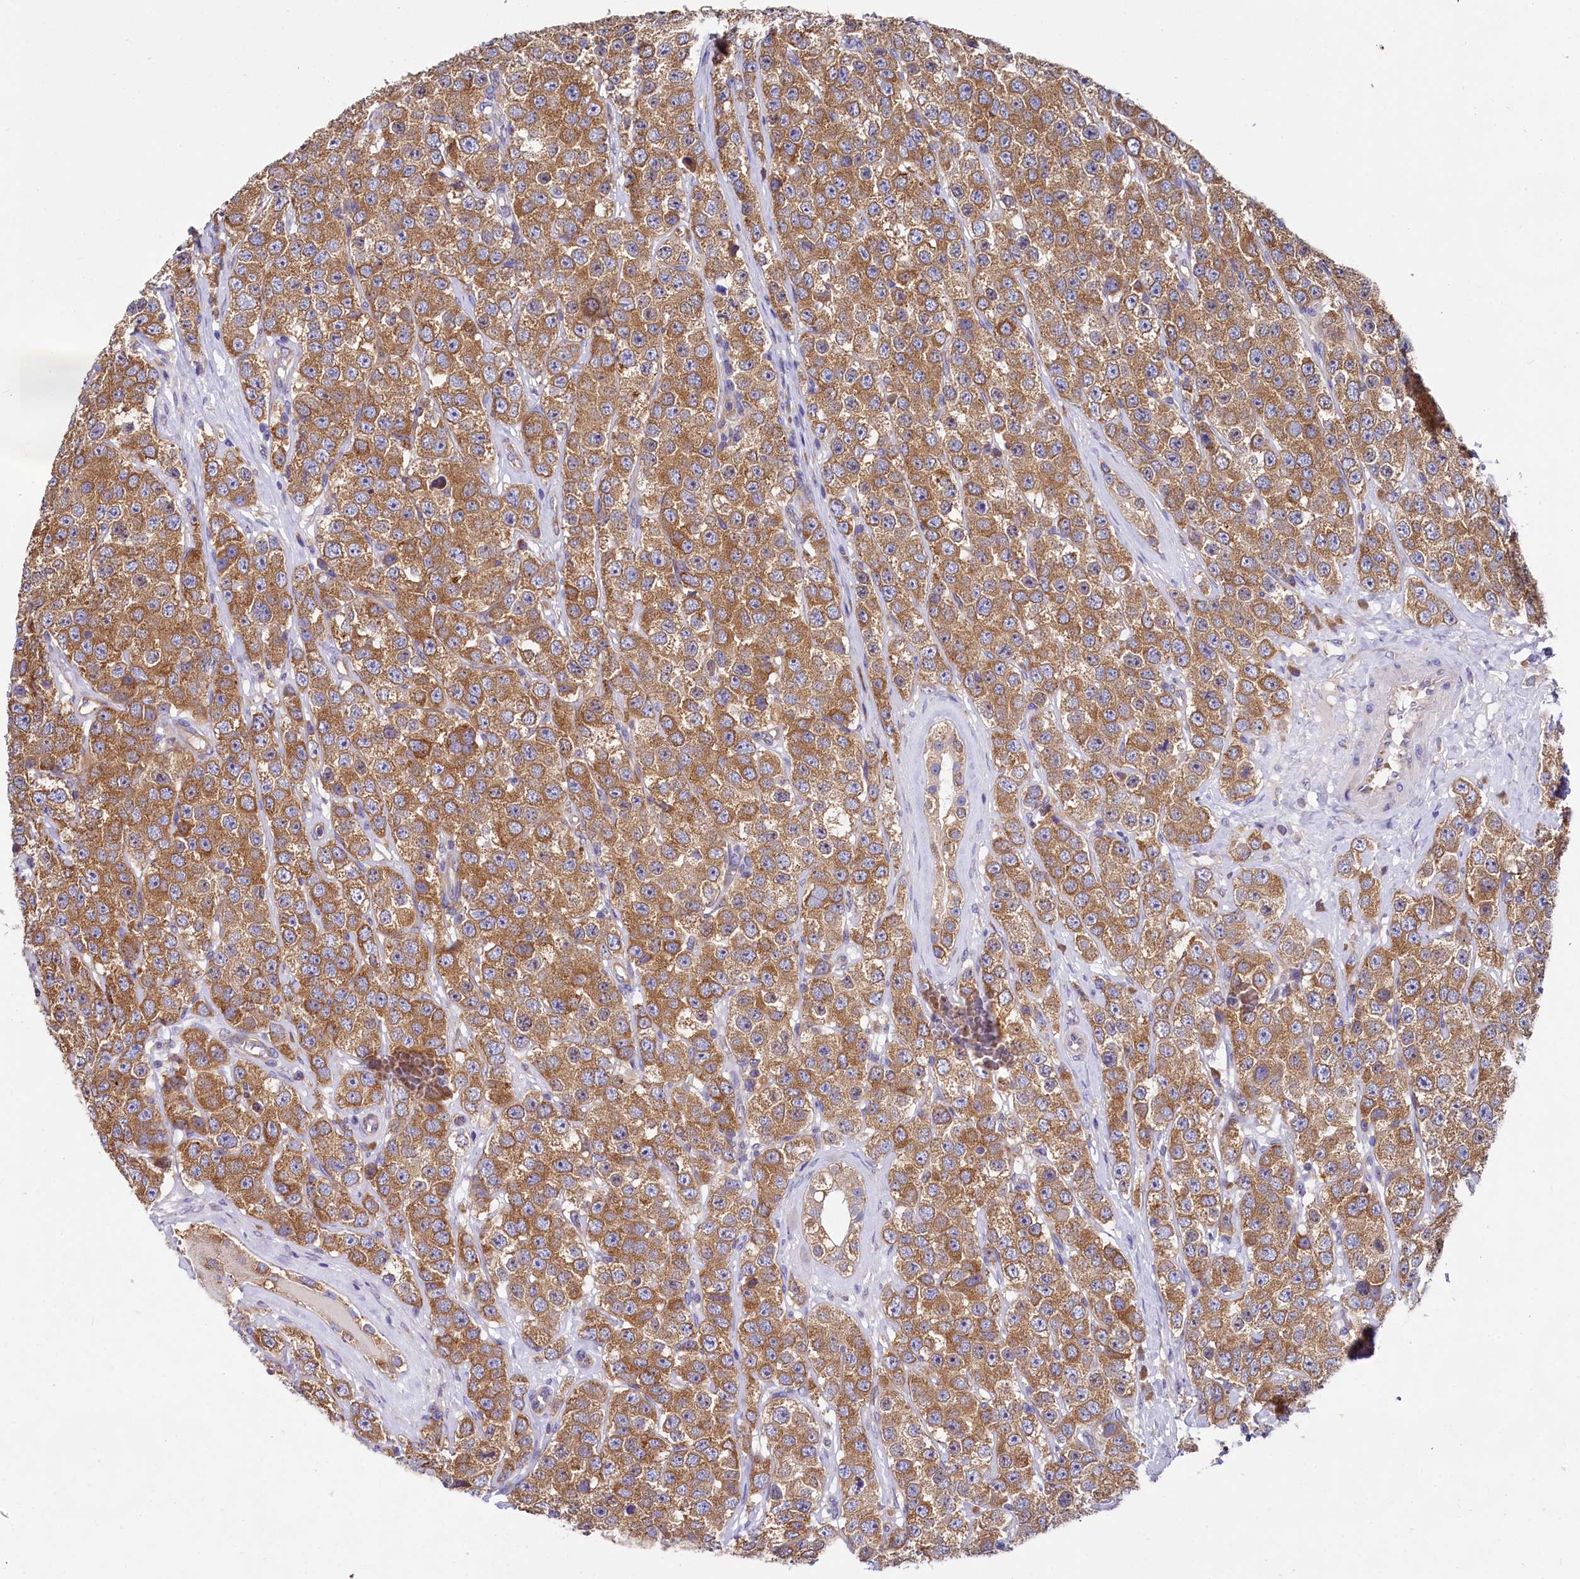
{"staining": {"intensity": "moderate", "quantity": ">75%", "location": "cytoplasmic/membranous"}, "tissue": "testis cancer", "cell_type": "Tumor cells", "image_type": "cancer", "snomed": [{"axis": "morphology", "description": "Seminoma, NOS"}, {"axis": "topography", "description": "Testis"}], "caption": "The image reveals a brown stain indicating the presence of a protein in the cytoplasmic/membranous of tumor cells in testis cancer (seminoma).", "gene": "QARS1", "patient": {"sex": "male", "age": 28}}